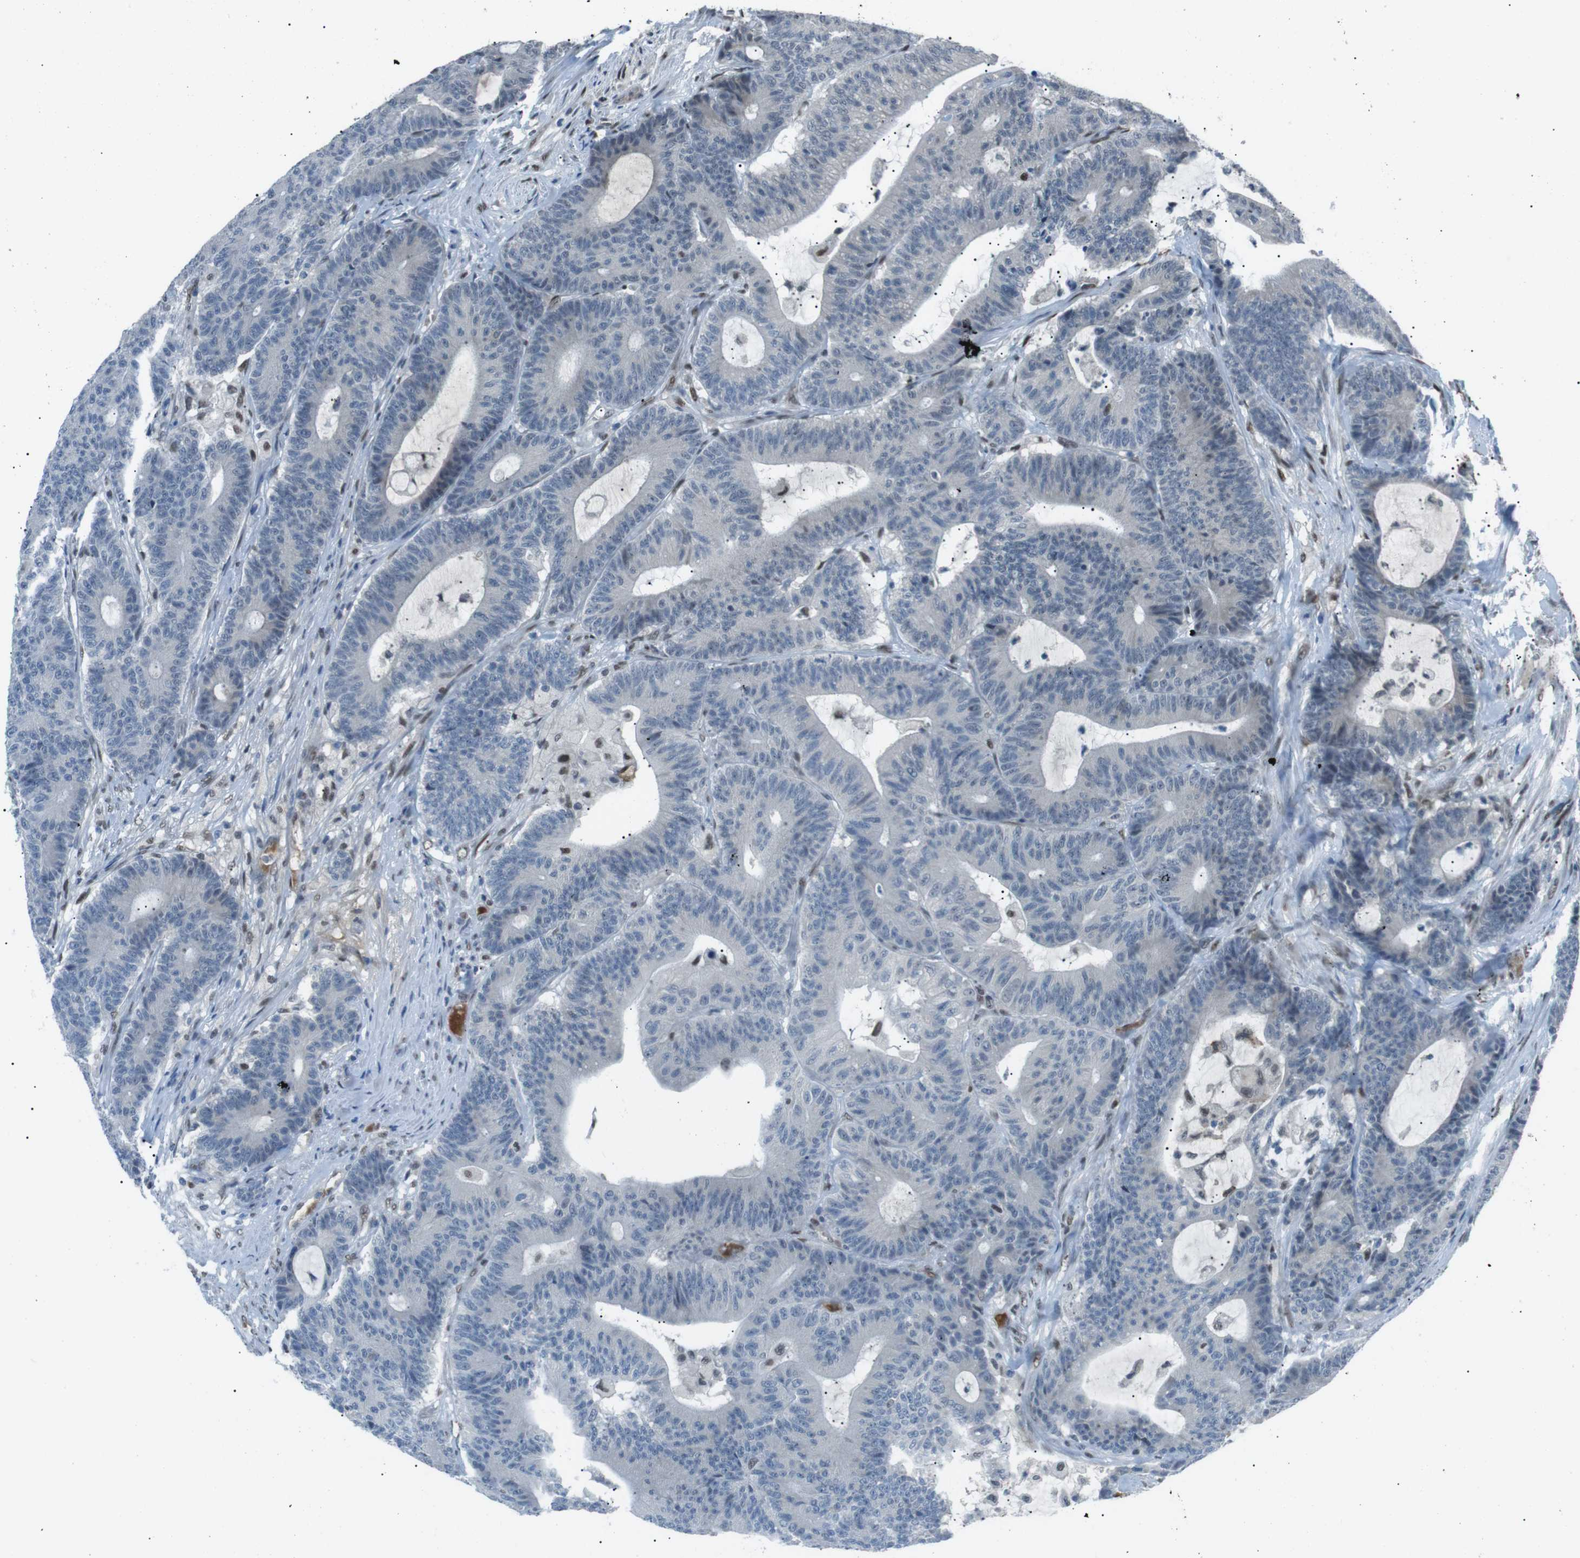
{"staining": {"intensity": "negative", "quantity": "none", "location": "none"}, "tissue": "colorectal cancer", "cell_type": "Tumor cells", "image_type": "cancer", "snomed": [{"axis": "morphology", "description": "Adenocarcinoma, NOS"}, {"axis": "topography", "description": "Colon"}], "caption": "IHC histopathology image of neoplastic tissue: human adenocarcinoma (colorectal) stained with DAB reveals no significant protein expression in tumor cells.", "gene": "SRPK2", "patient": {"sex": "female", "age": 84}}